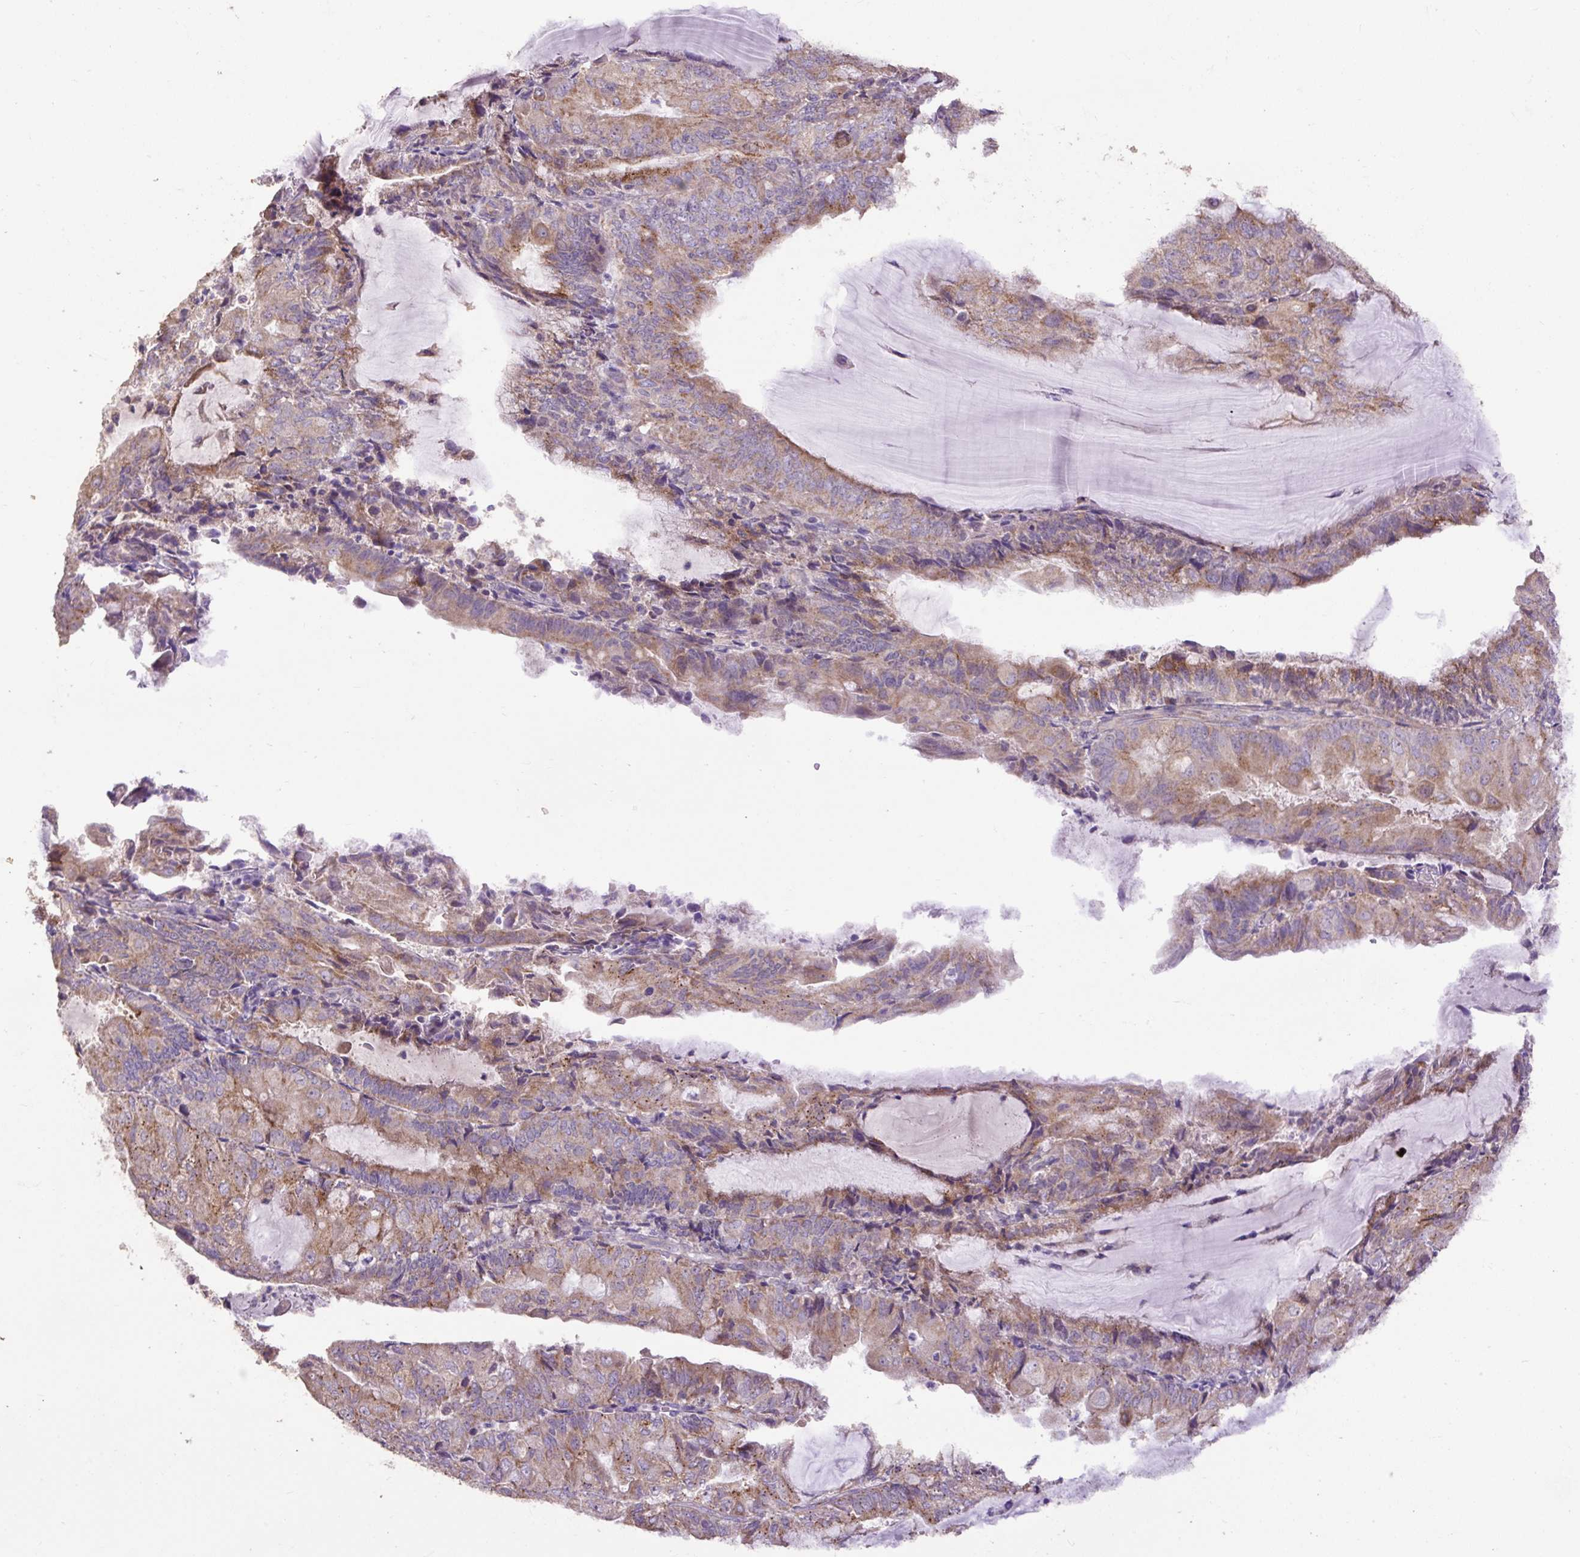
{"staining": {"intensity": "moderate", "quantity": ">75%", "location": "cytoplasmic/membranous"}, "tissue": "endometrial cancer", "cell_type": "Tumor cells", "image_type": "cancer", "snomed": [{"axis": "morphology", "description": "Adenocarcinoma, NOS"}, {"axis": "topography", "description": "Endometrium"}], "caption": "Immunohistochemistry (IHC) micrograph of neoplastic tissue: endometrial cancer (adenocarcinoma) stained using immunohistochemistry shows medium levels of moderate protein expression localized specifically in the cytoplasmic/membranous of tumor cells, appearing as a cytoplasmic/membranous brown color.", "gene": "ABR", "patient": {"sex": "female", "age": 81}}